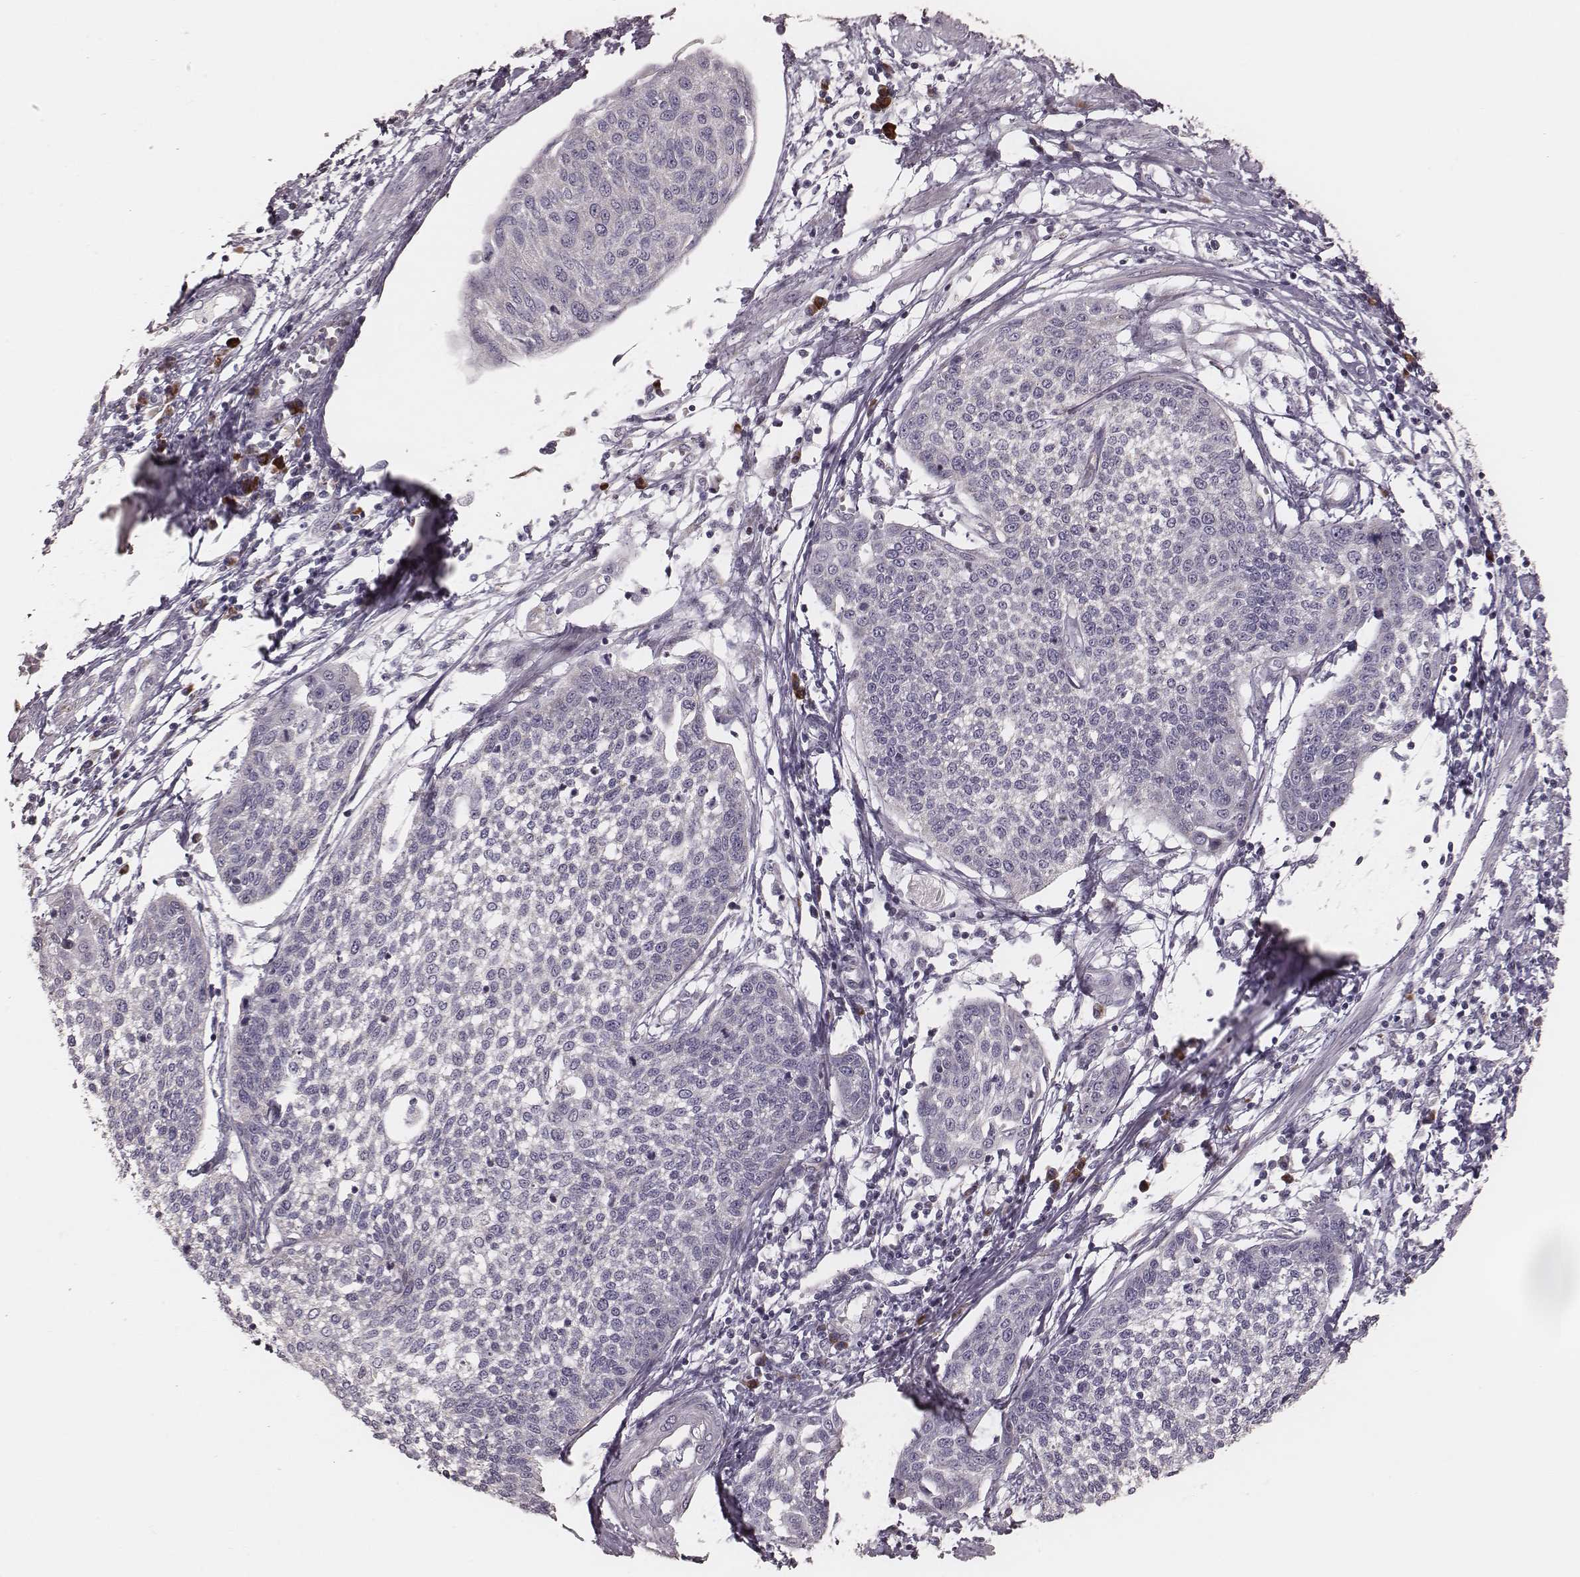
{"staining": {"intensity": "negative", "quantity": "none", "location": "none"}, "tissue": "cervical cancer", "cell_type": "Tumor cells", "image_type": "cancer", "snomed": [{"axis": "morphology", "description": "Squamous cell carcinoma, NOS"}, {"axis": "topography", "description": "Cervix"}], "caption": "Image shows no protein staining in tumor cells of cervical cancer (squamous cell carcinoma) tissue. Nuclei are stained in blue.", "gene": "KIF5C", "patient": {"sex": "female", "age": 34}}